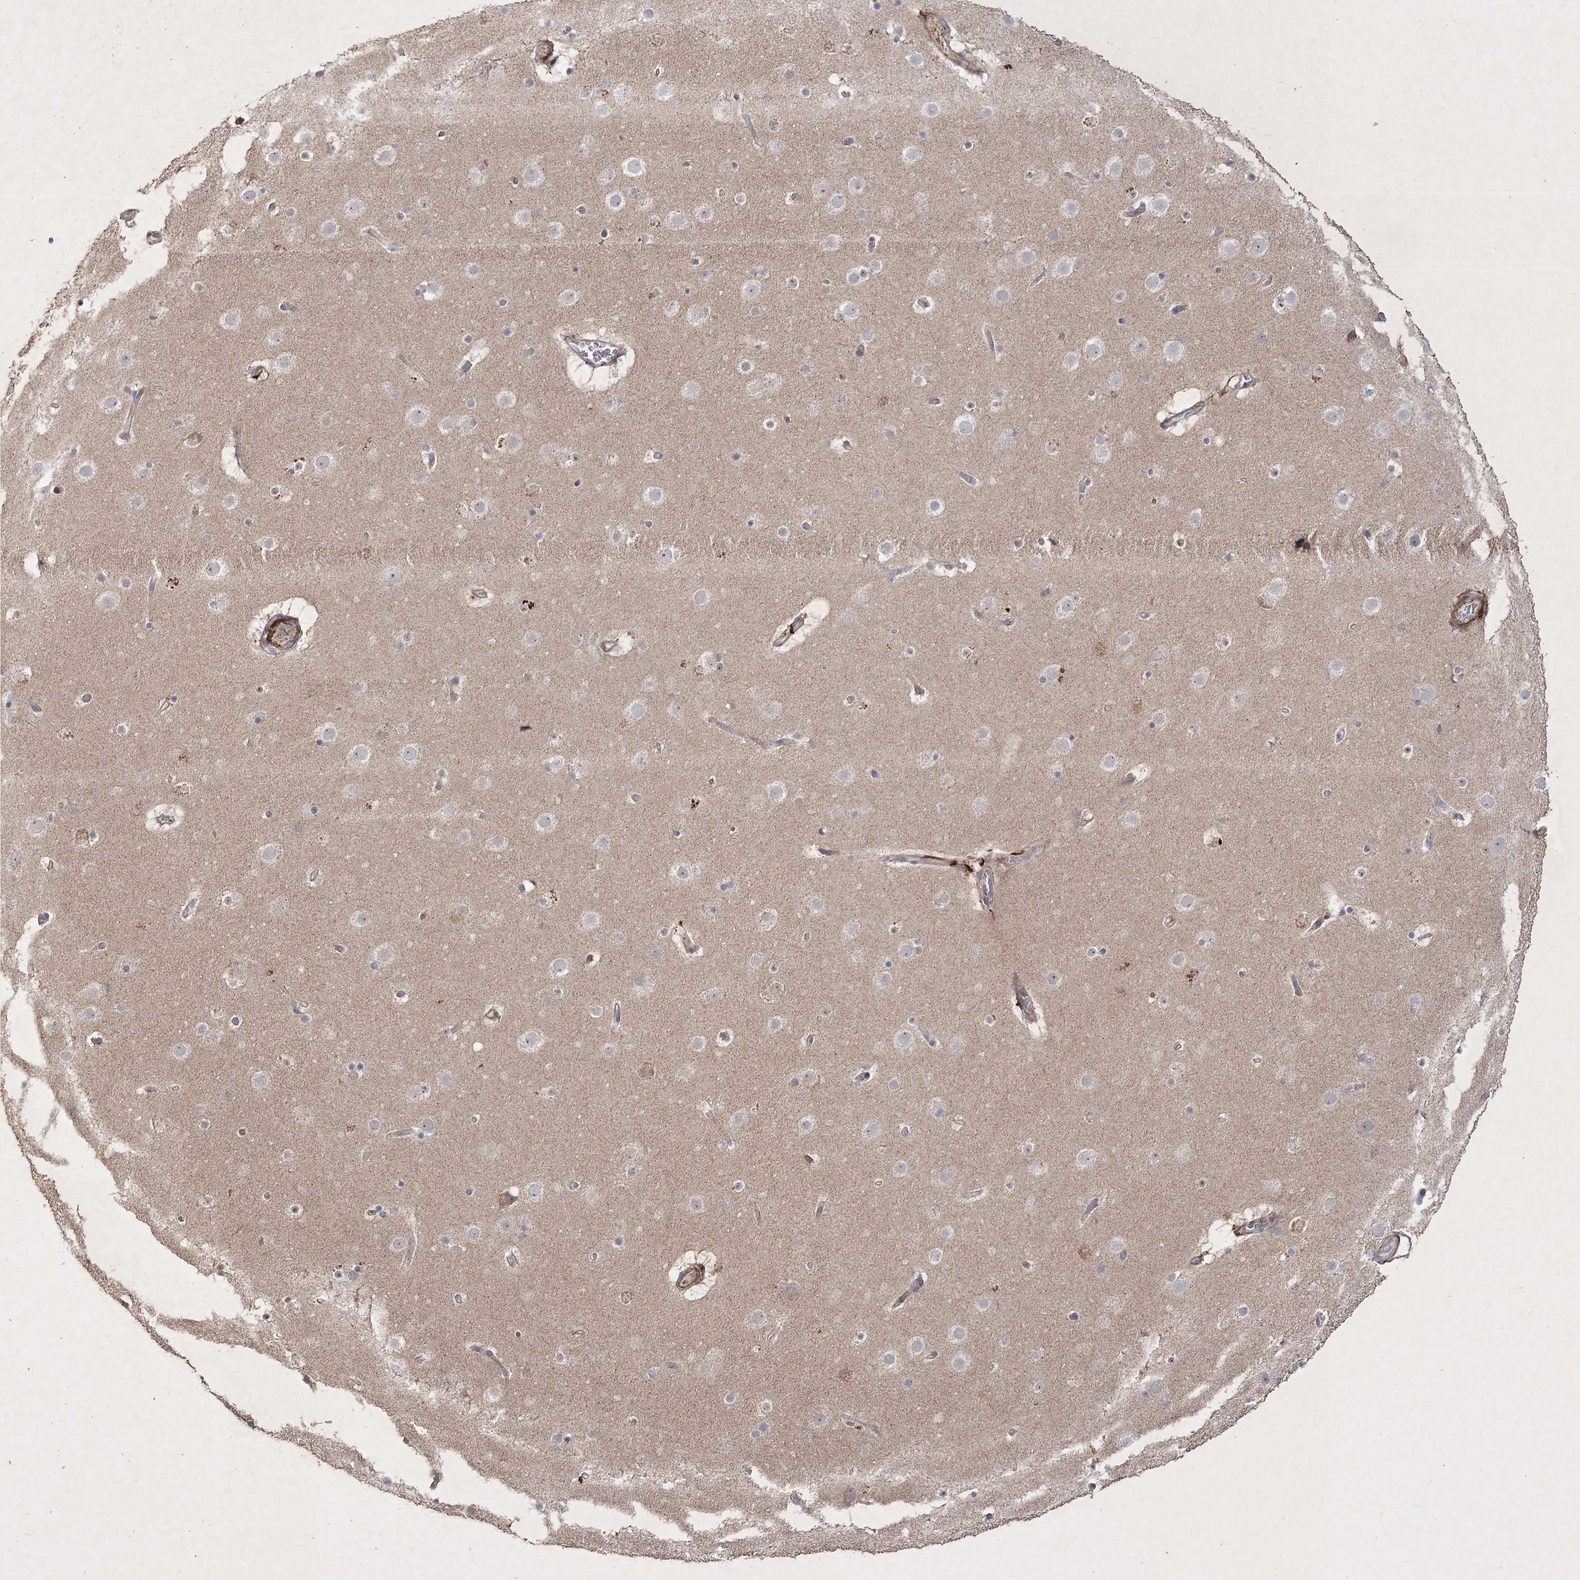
{"staining": {"intensity": "moderate", "quantity": "<25%", "location": "cytoplasmic/membranous"}, "tissue": "cerebral cortex", "cell_type": "Endothelial cells", "image_type": "normal", "snomed": [{"axis": "morphology", "description": "Normal tissue, NOS"}, {"axis": "topography", "description": "Cerebral cortex"}], "caption": "Moderate cytoplasmic/membranous staining for a protein is appreciated in approximately <25% of endothelial cells of benign cerebral cortex using IHC.", "gene": "KBTBD4", "patient": {"sex": "male", "age": 57}}